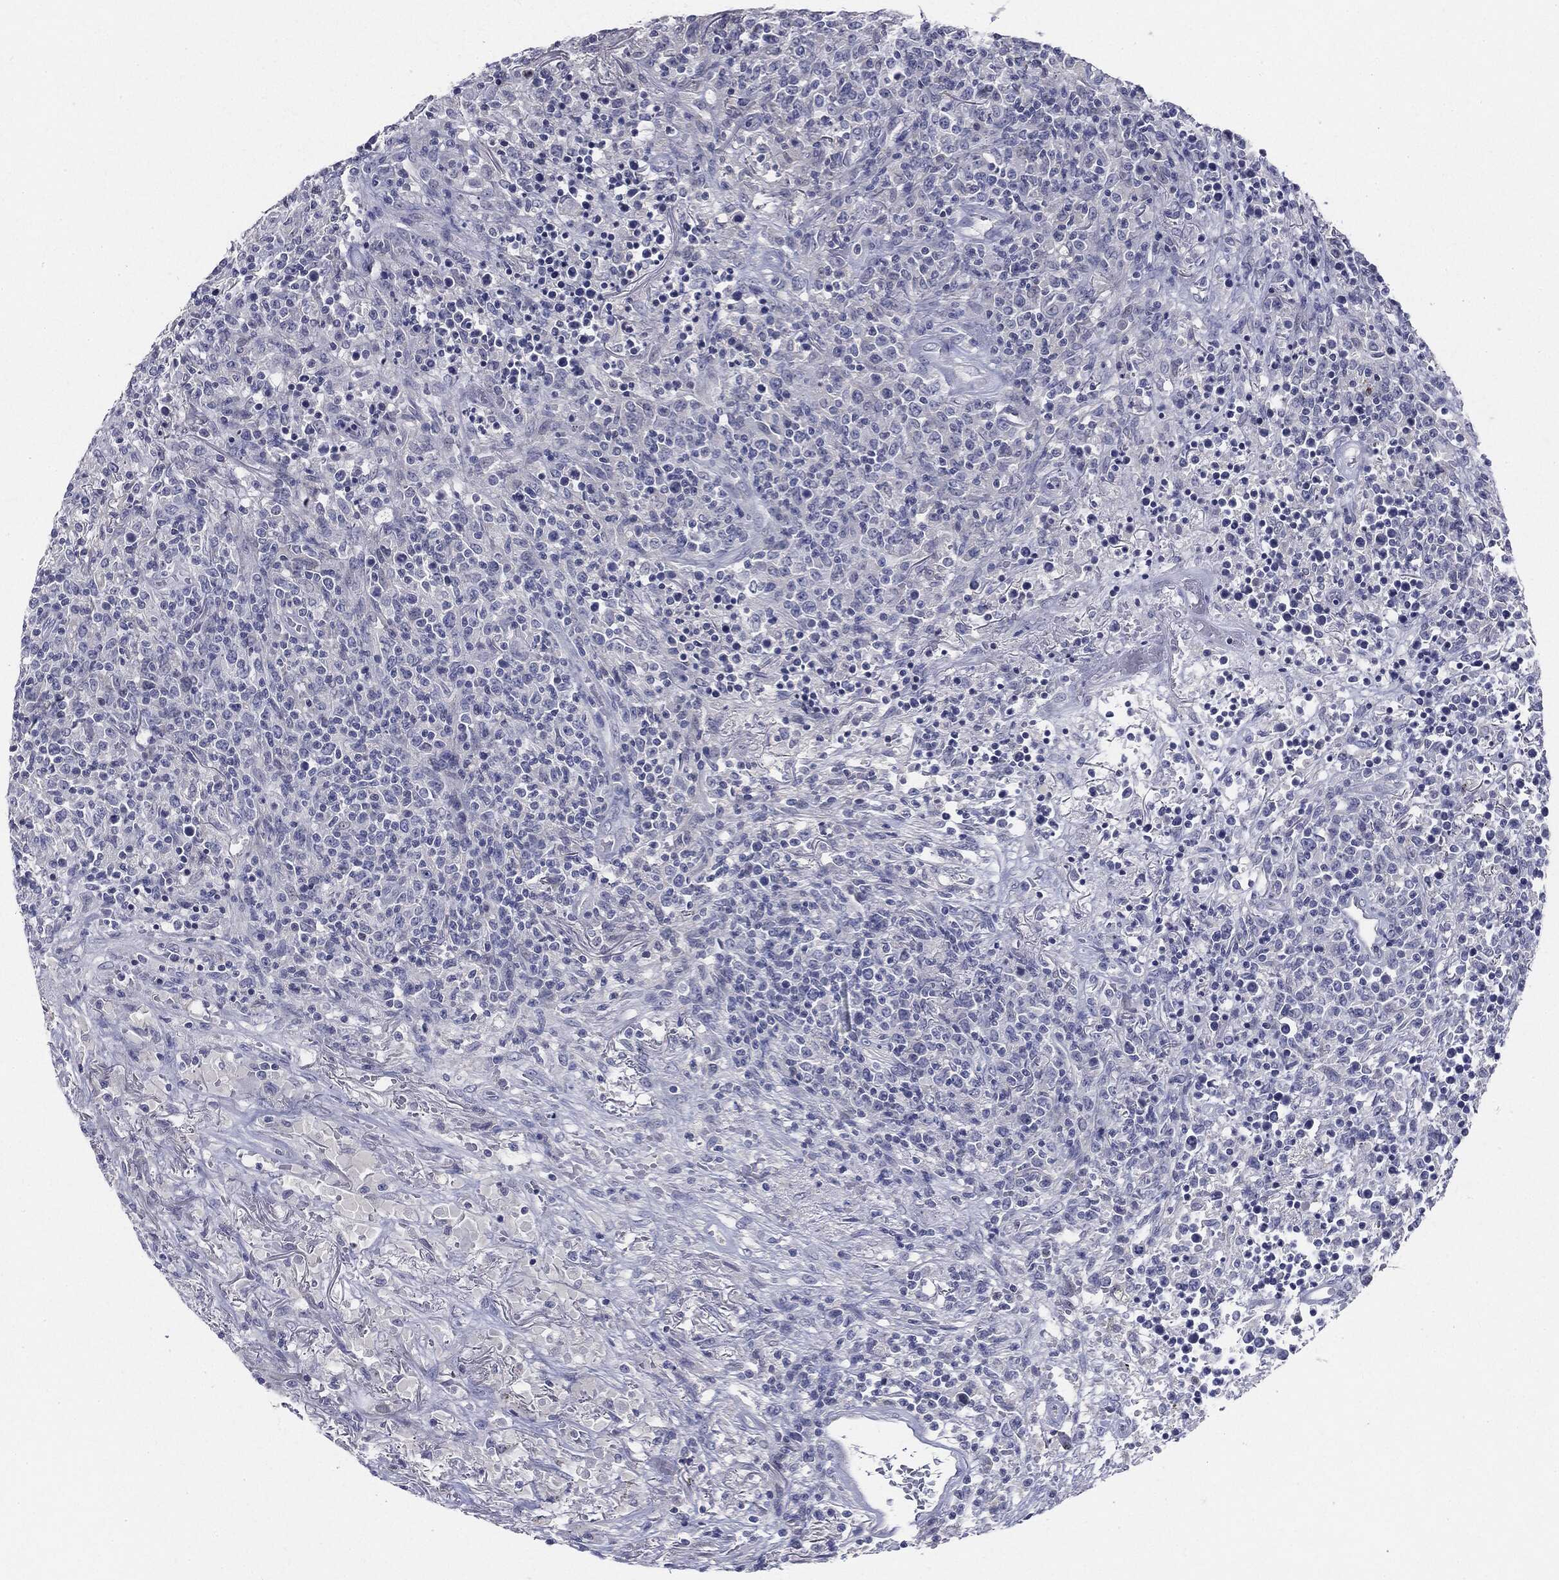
{"staining": {"intensity": "negative", "quantity": "none", "location": "none"}, "tissue": "lymphoma", "cell_type": "Tumor cells", "image_type": "cancer", "snomed": [{"axis": "morphology", "description": "Malignant lymphoma, non-Hodgkin's type, High grade"}, {"axis": "topography", "description": "Lung"}], "caption": "High magnification brightfield microscopy of lymphoma stained with DAB (brown) and counterstained with hematoxylin (blue): tumor cells show no significant positivity.", "gene": "CGB1", "patient": {"sex": "male", "age": 79}}